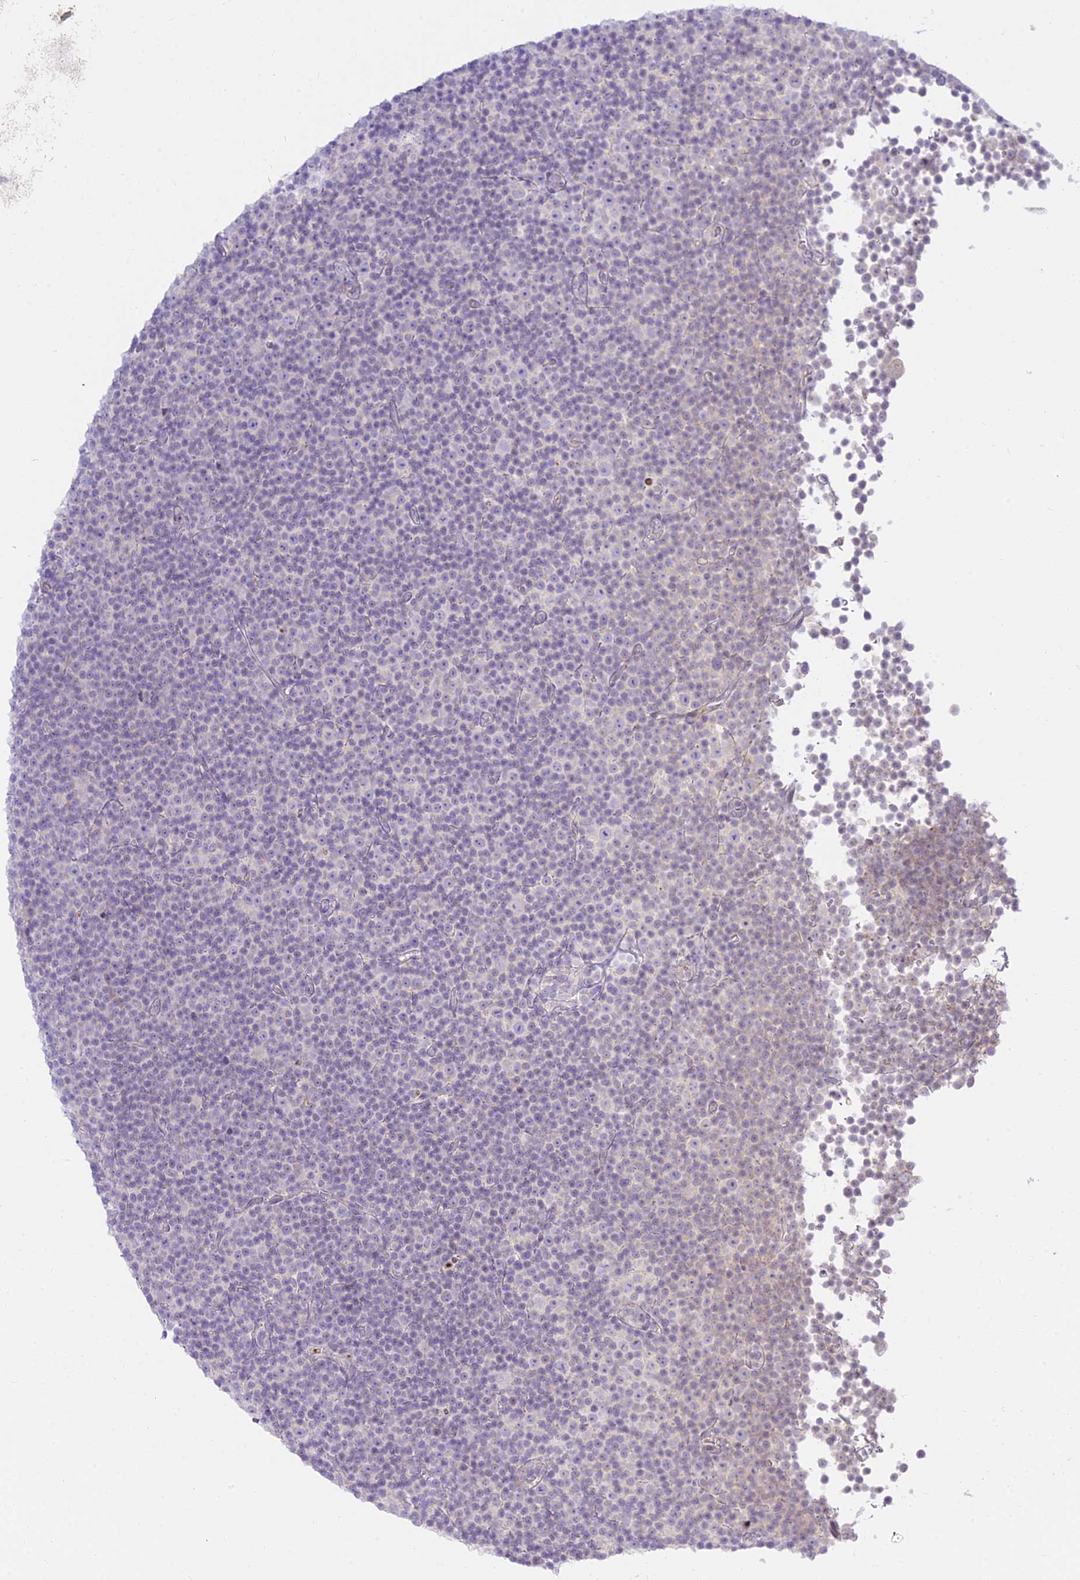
{"staining": {"intensity": "negative", "quantity": "none", "location": "none"}, "tissue": "lymphoma", "cell_type": "Tumor cells", "image_type": "cancer", "snomed": [{"axis": "morphology", "description": "Malignant lymphoma, non-Hodgkin's type, Low grade"}, {"axis": "topography", "description": "Lymph node"}], "caption": "Tumor cells show no significant expression in lymphoma. (Brightfield microscopy of DAB (3,3'-diaminobenzidine) immunohistochemistry at high magnification).", "gene": "TMEM40", "patient": {"sex": "female", "age": 67}}